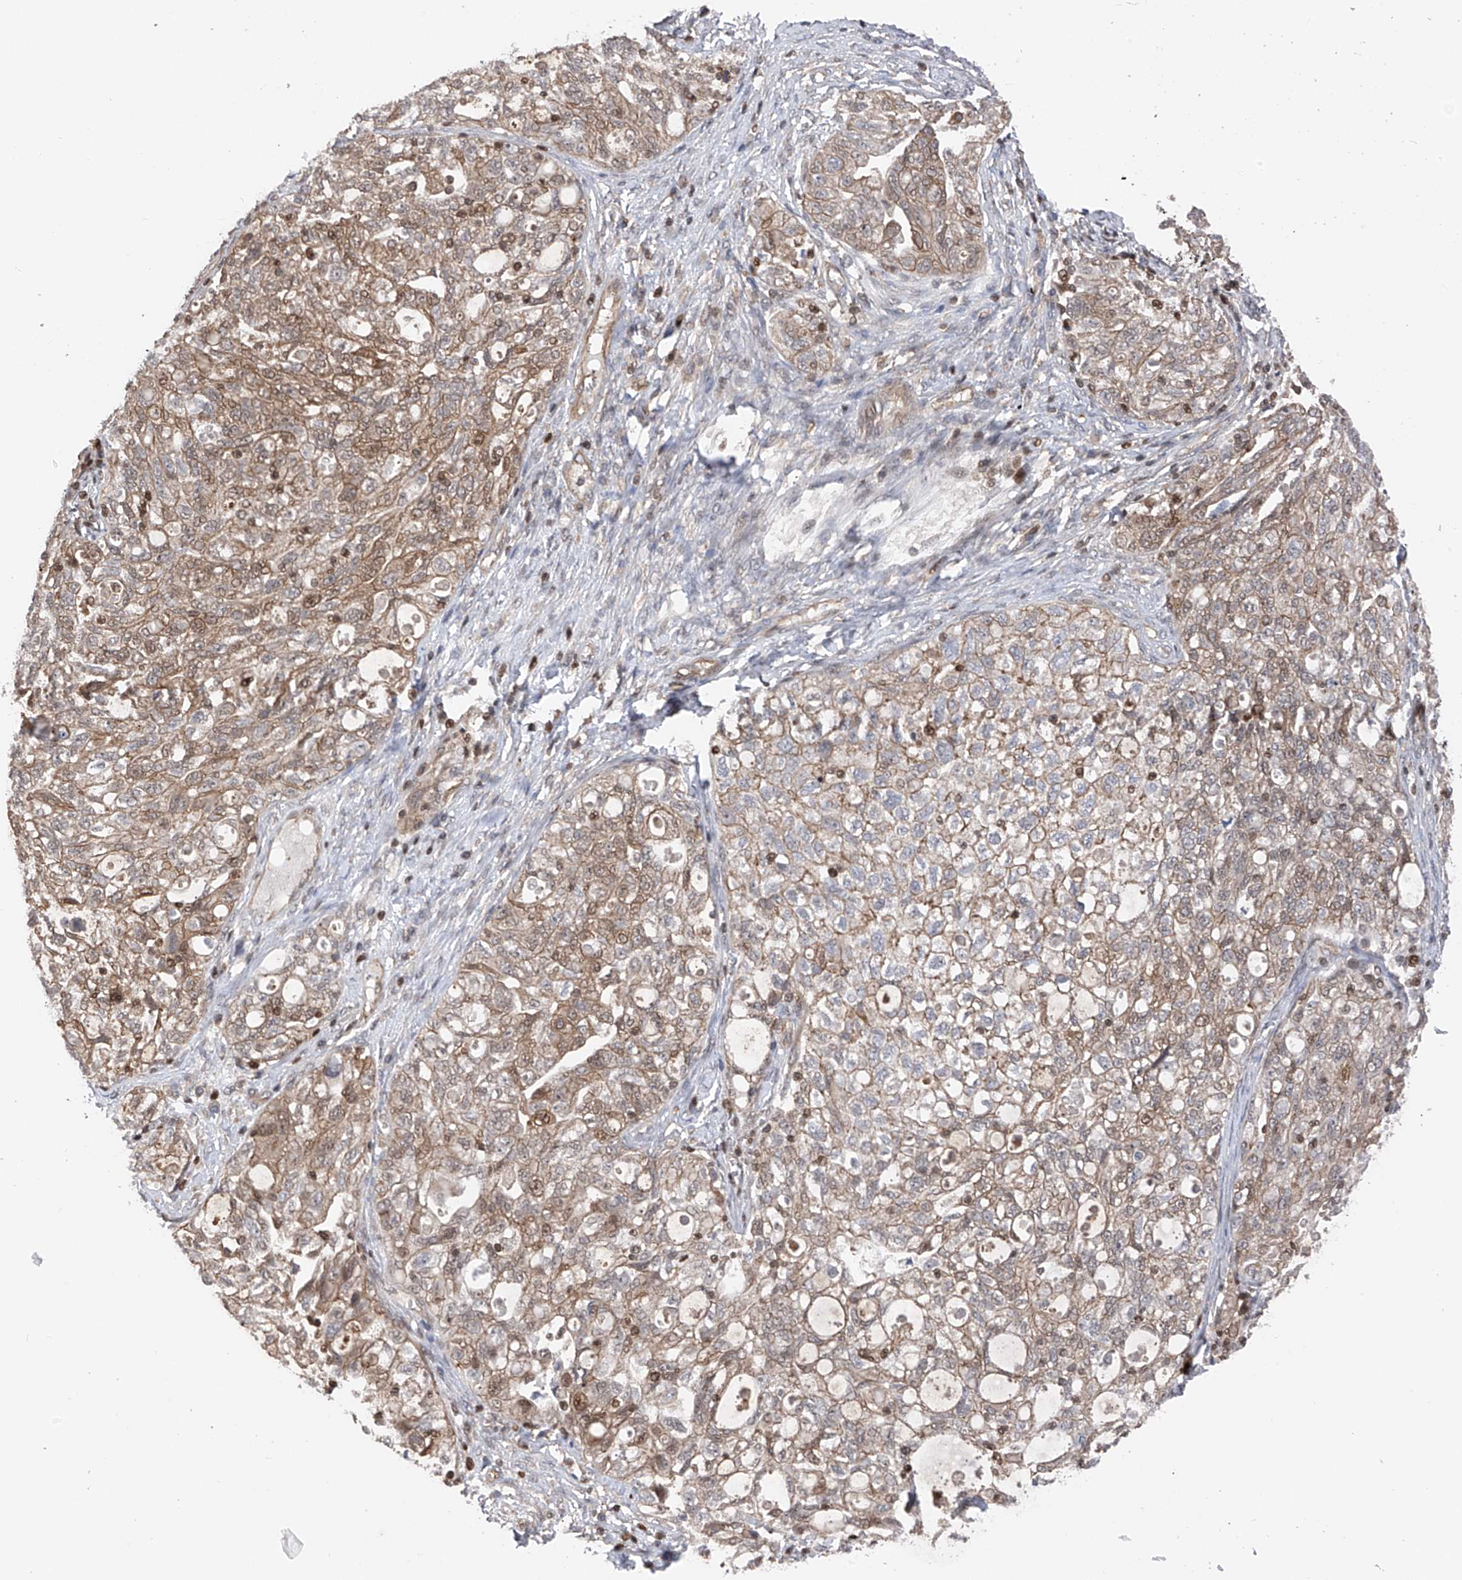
{"staining": {"intensity": "weak", "quantity": ">75%", "location": "cytoplasmic/membranous,nuclear"}, "tissue": "ovarian cancer", "cell_type": "Tumor cells", "image_type": "cancer", "snomed": [{"axis": "morphology", "description": "Carcinoma, NOS"}, {"axis": "morphology", "description": "Cystadenocarcinoma, serous, NOS"}, {"axis": "topography", "description": "Ovary"}], "caption": "The histopathology image demonstrates immunohistochemical staining of ovarian cancer (serous cystadenocarcinoma). There is weak cytoplasmic/membranous and nuclear positivity is present in about >75% of tumor cells.", "gene": "DNAJC9", "patient": {"sex": "female", "age": 69}}